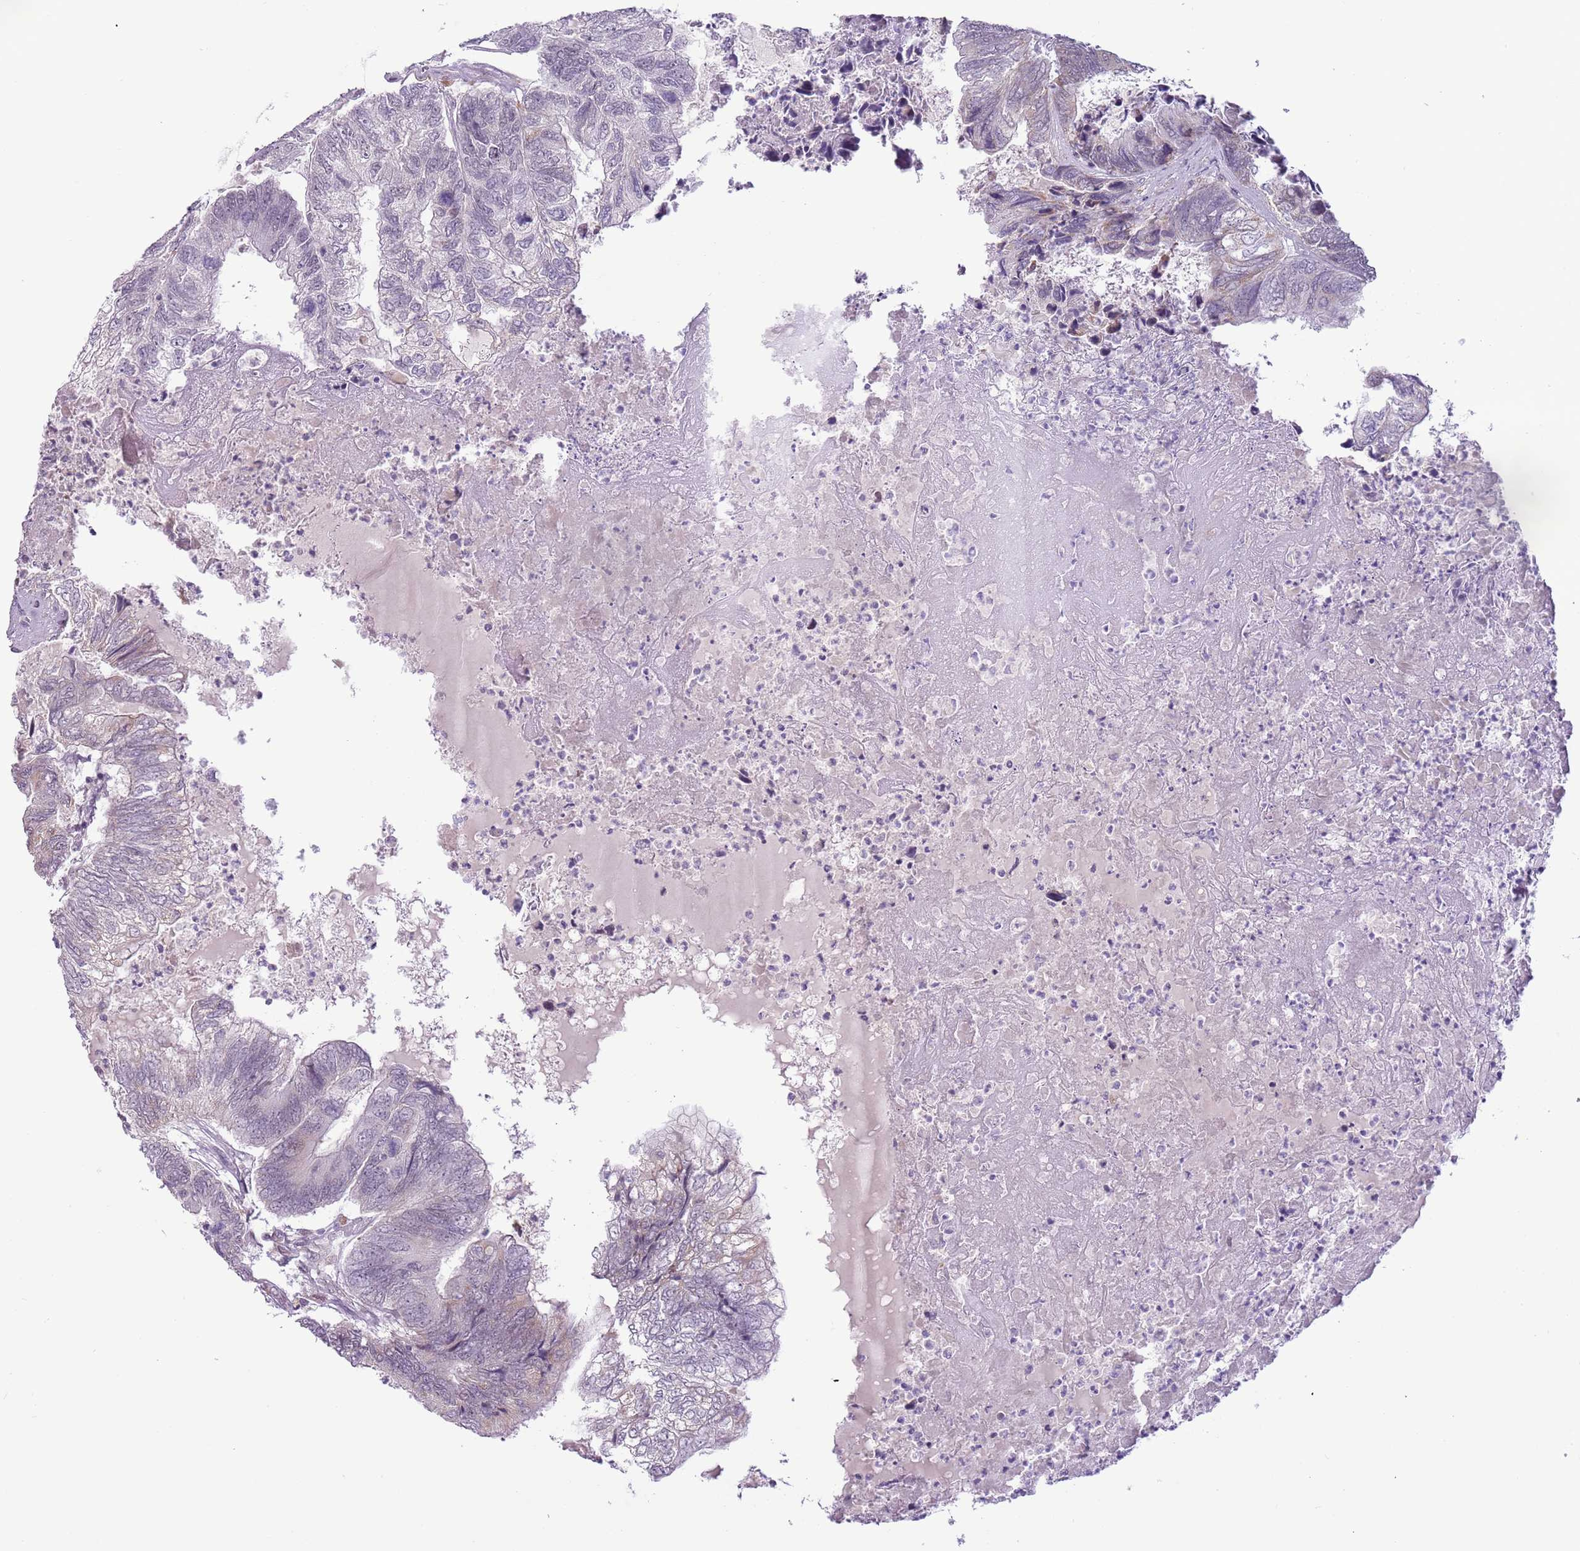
{"staining": {"intensity": "weak", "quantity": "<25%", "location": "cytoplasmic/membranous"}, "tissue": "colorectal cancer", "cell_type": "Tumor cells", "image_type": "cancer", "snomed": [{"axis": "morphology", "description": "Adenocarcinoma, NOS"}, {"axis": "topography", "description": "Colon"}], "caption": "Colorectal cancer (adenocarcinoma) was stained to show a protein in brown. There is no significant expression in tumor cells.", "gene": "MLLT11", "patient": {"sex": "female", "age": 67}}